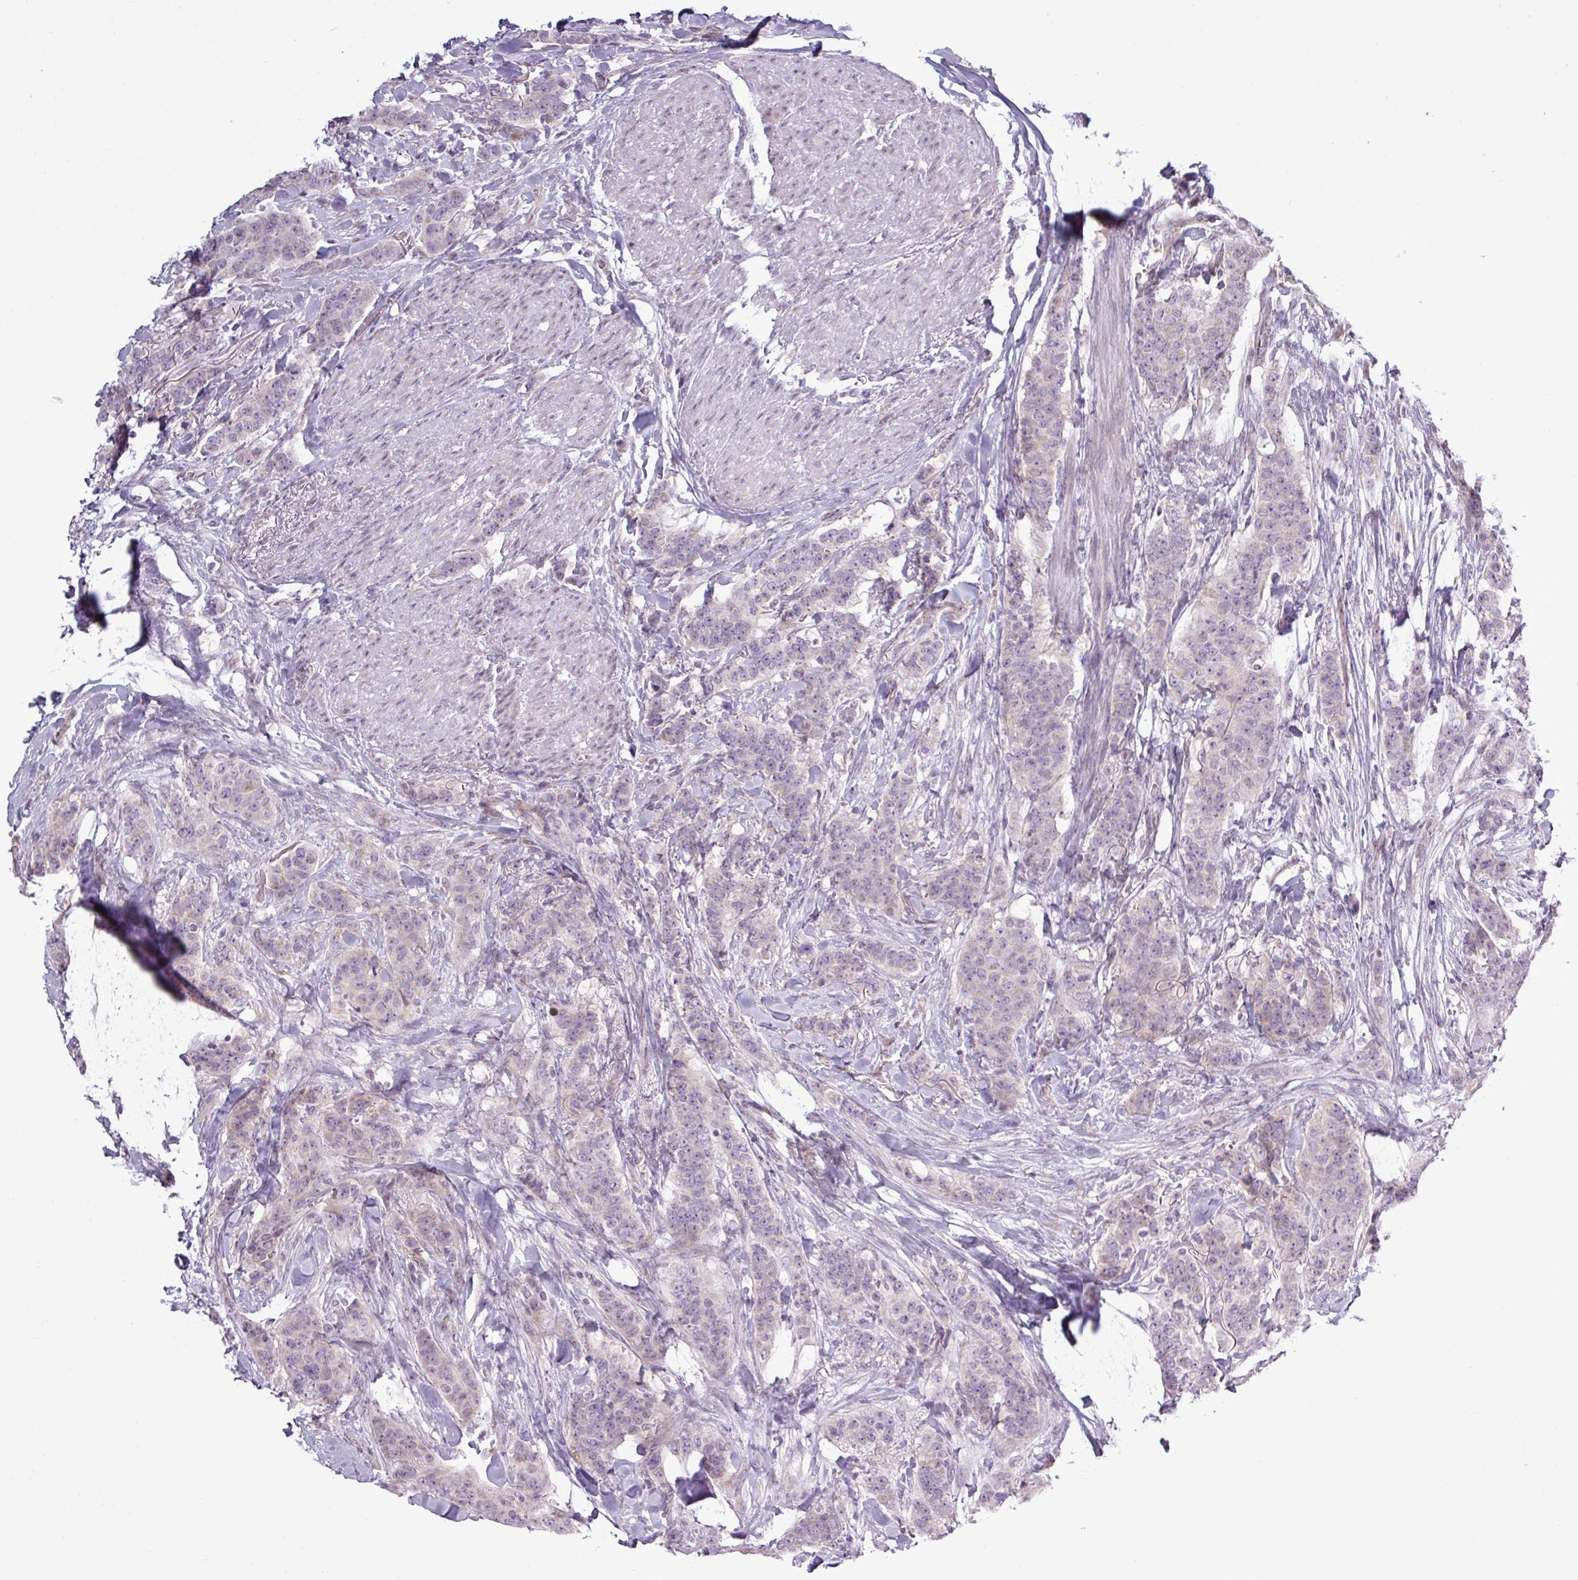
{"staining": {"intensity": "negative", "quantity": "none", "location": "none"}, "tissue": "breast cancer", "cell_type": "Tumor cells", "image_type": "cancer", "snomed": [{"axis": "morphology", "description": "Duct carcinoma"}, {"axis": "topography", "description": "Breast"}], "caption": "Immunohistochemistry (IHC) image of neoplastic tissue: breast cancer stained with DAB (3,3'-diaminobenzidine) reveals no significant protein expression in tumor cells.", "gene": "GPT2", "patient": {"sex": "female", "age": 40}}